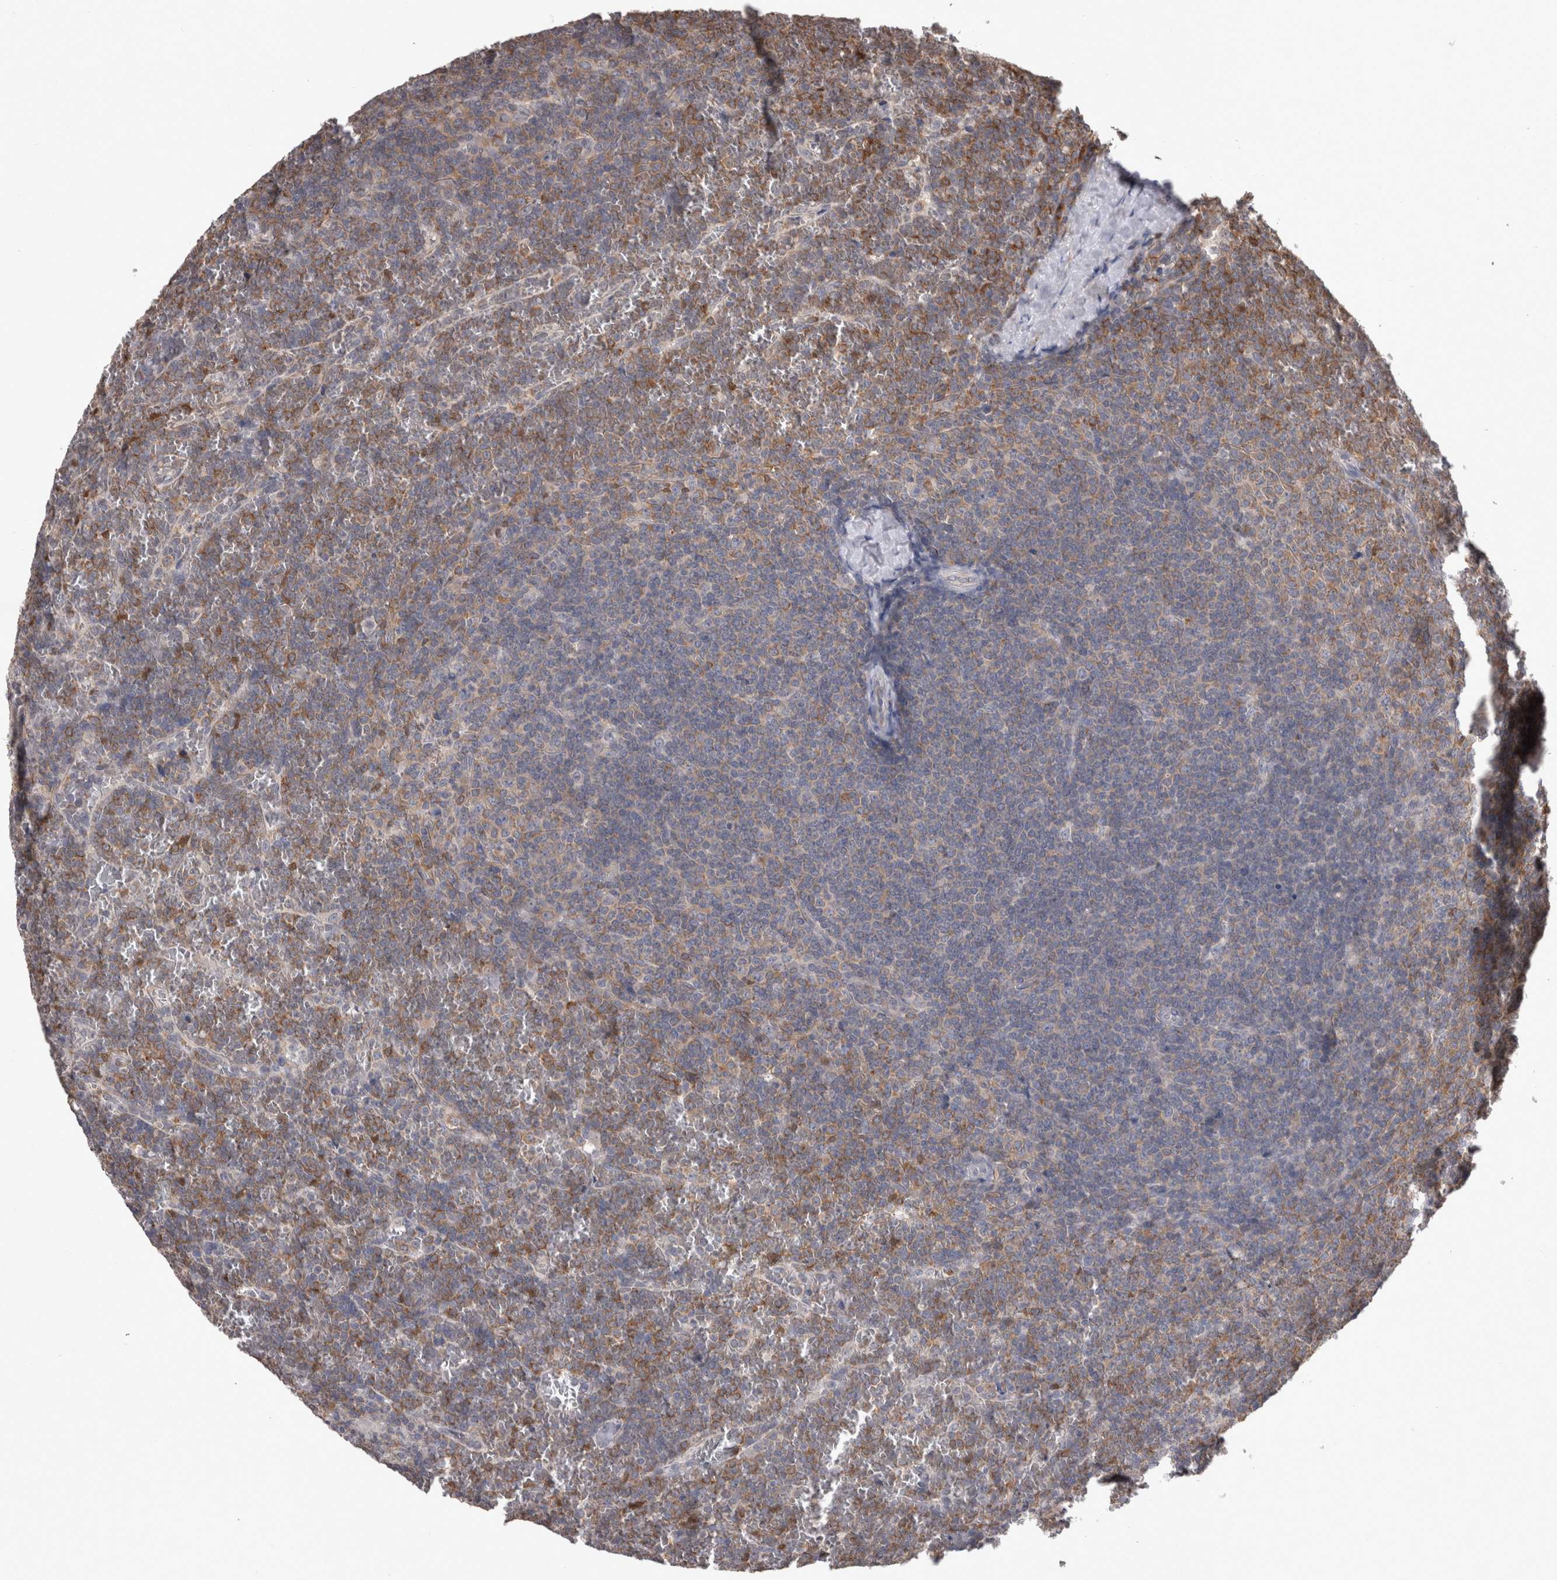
{"staining": {"intensity": "moderate", "quantity": "<25%", "location": "cytoplasmic/membranous"}, "tissue": "lymphoma", "cell_type": "Tumor cells", "image_type": "cancer", "snomed": [{"axis": "morphology", "description": "Malignant lymphoma, non-Hodgkin's type, Low grade"}, {"axis": "topography", "description": "Spleen"}], "caption": "A brown stain highlights moderate cytoplasmic/membranous positivity of a protein in human lymphoma tumor cells.", "gene": "DDX6", "patient": {"sex": "female", "age": 19}}